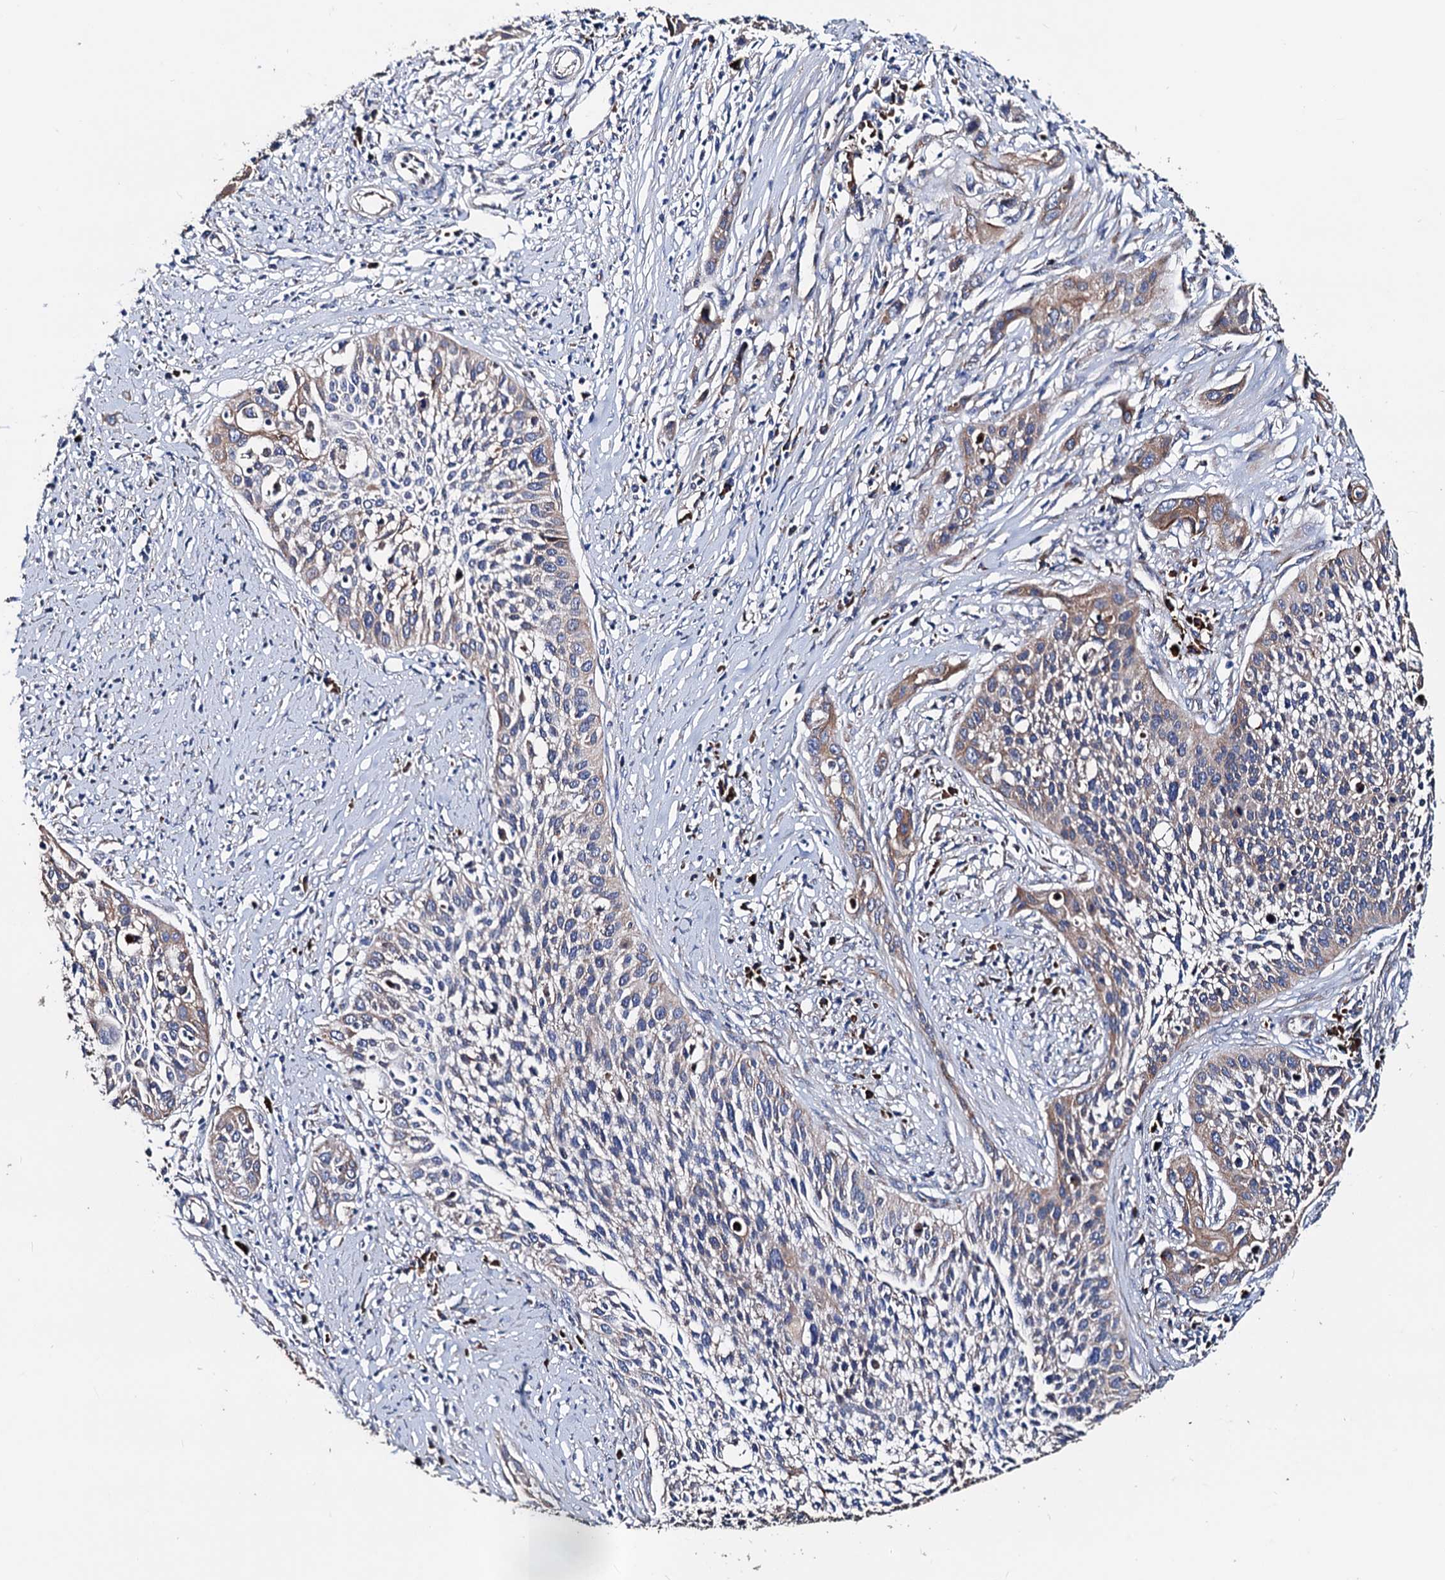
{"staining": {"intensity": "weak", "quantity": "25%-75%", "location": "cytoplasmic/membranous"}, "tissue": "cervical cancer", "cell_type": "Tumor cells", "image_type": "cancer", "snomed": [{"axis": "morphology", "description": "Squamous cell carcinoma, NOS"}, {"axis": "topography", "description": "Cervix"}], "caption": "An image of human squamous cell carcinoma (cervical) stained for a protein displays weak cytoplasmic/membranous brown staining in tumor cells.", "gene": "AKAP11", "patient": {"sex": "female", "age": 34}}